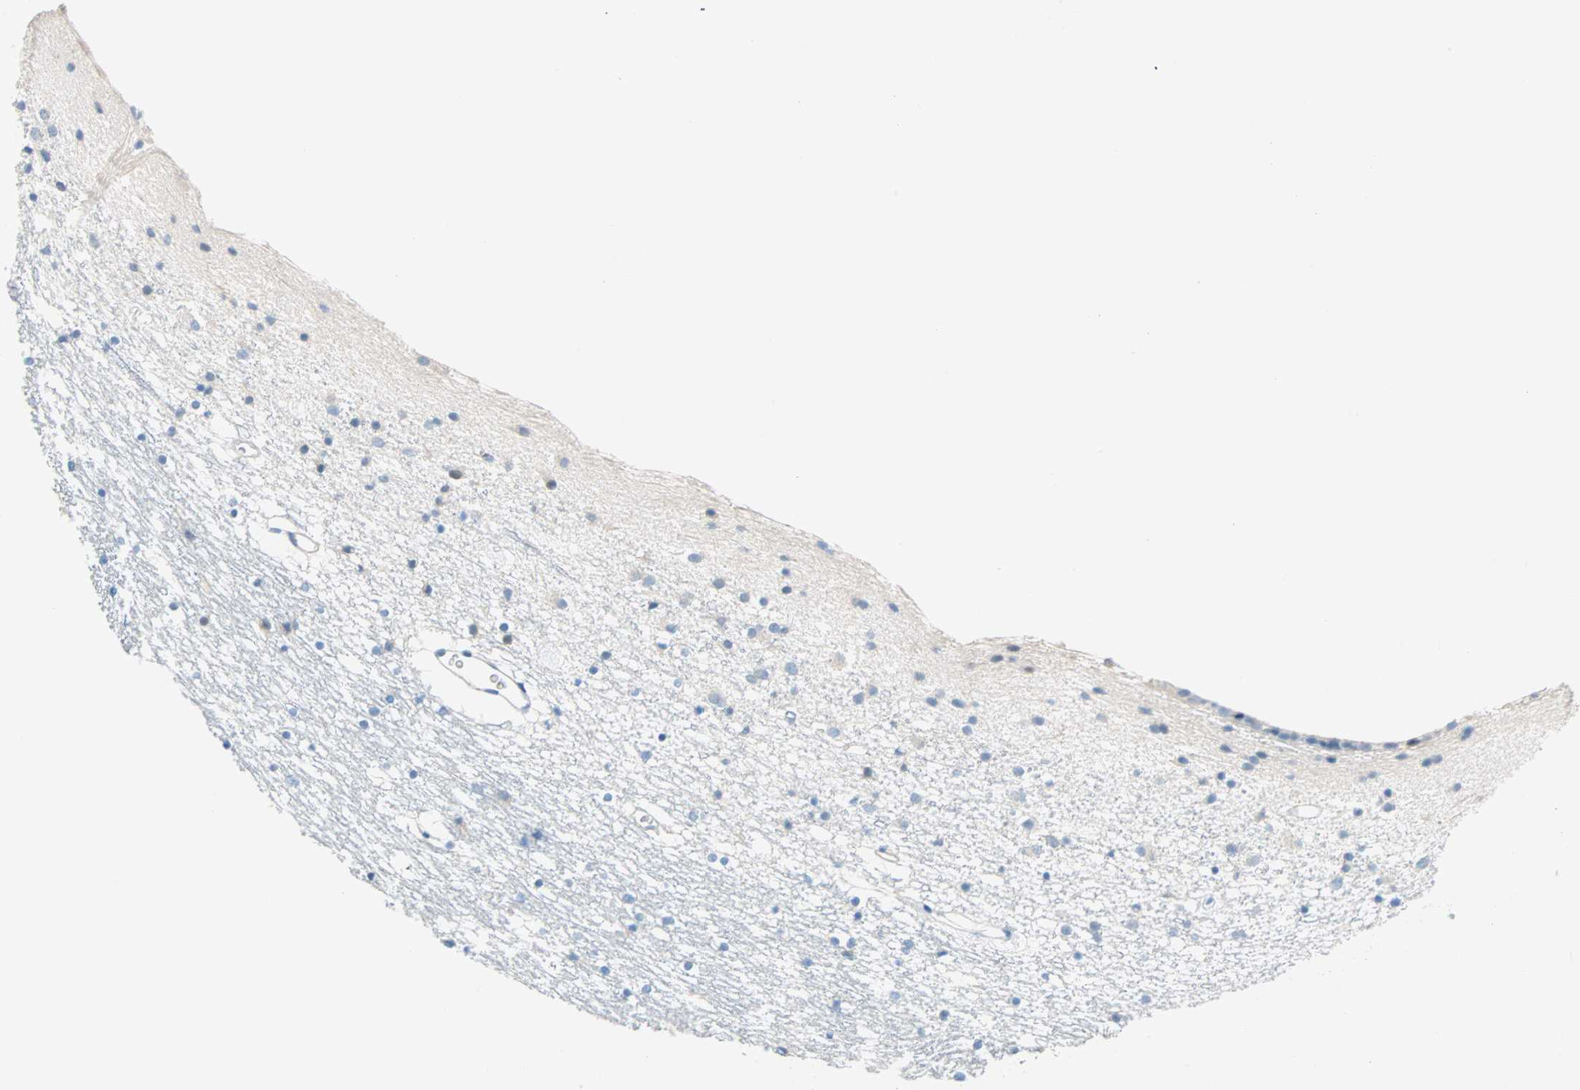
{"staining": {"intensity": "negative", "quantity": "none", "location": "none"}, "tissue": "caudate", "cell_type": "Glial cells", "image_type": "normal", "snomed": [{"axis": "morphology", "description": "Normal tissue, NOS"}, {"axis": "topography", "description": "Lateral ventricle wall"}], "caption": "Glial cells show no significant protein expression in benign caudate. (Brightfield microscopy of DAB (3,3'-diaminobenzidine) immunohistochemistry (IHC) at high magnification).", "gene": "TMEM163", "patient": {"sex": "male", "age": 45}}